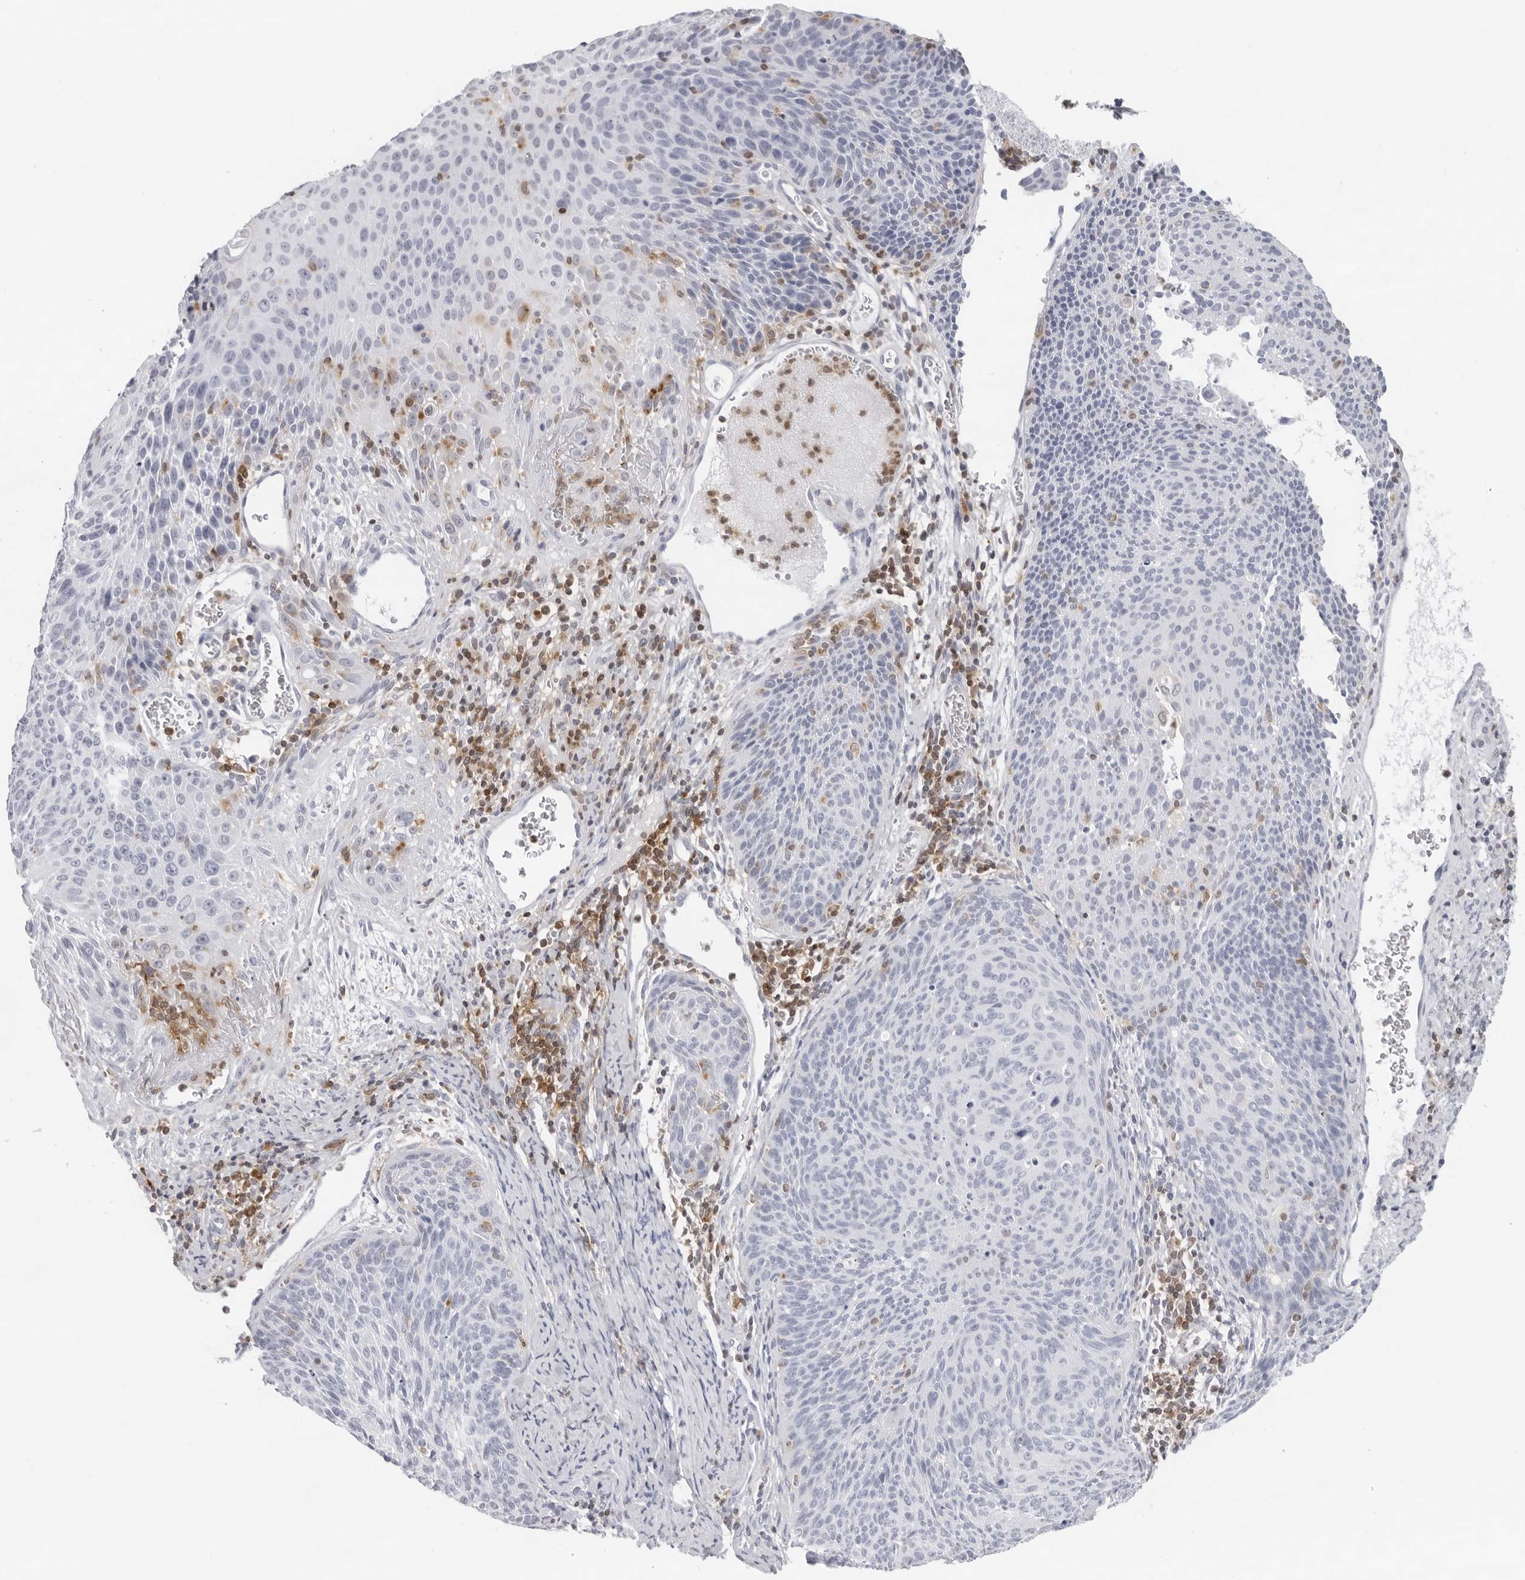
{"staining": {"intensity": "negative", "quantity": "none", "location": "none"}, "tissue": "cervical cancer", "cell_type": "Tumor cells", "image_type": "cancer", "snomed": [{"axis": "morphology", "description": "Squamous cell carcinoma, NOS"}, {"axis": "topography", "description": "Cervix"}], "caption": "This is a micrograph of IHC staining of cervical cancer, which shows no staining in tumor cells.", "gene": "FMNL1", "patient": {"sex": "female", "age": 55}}